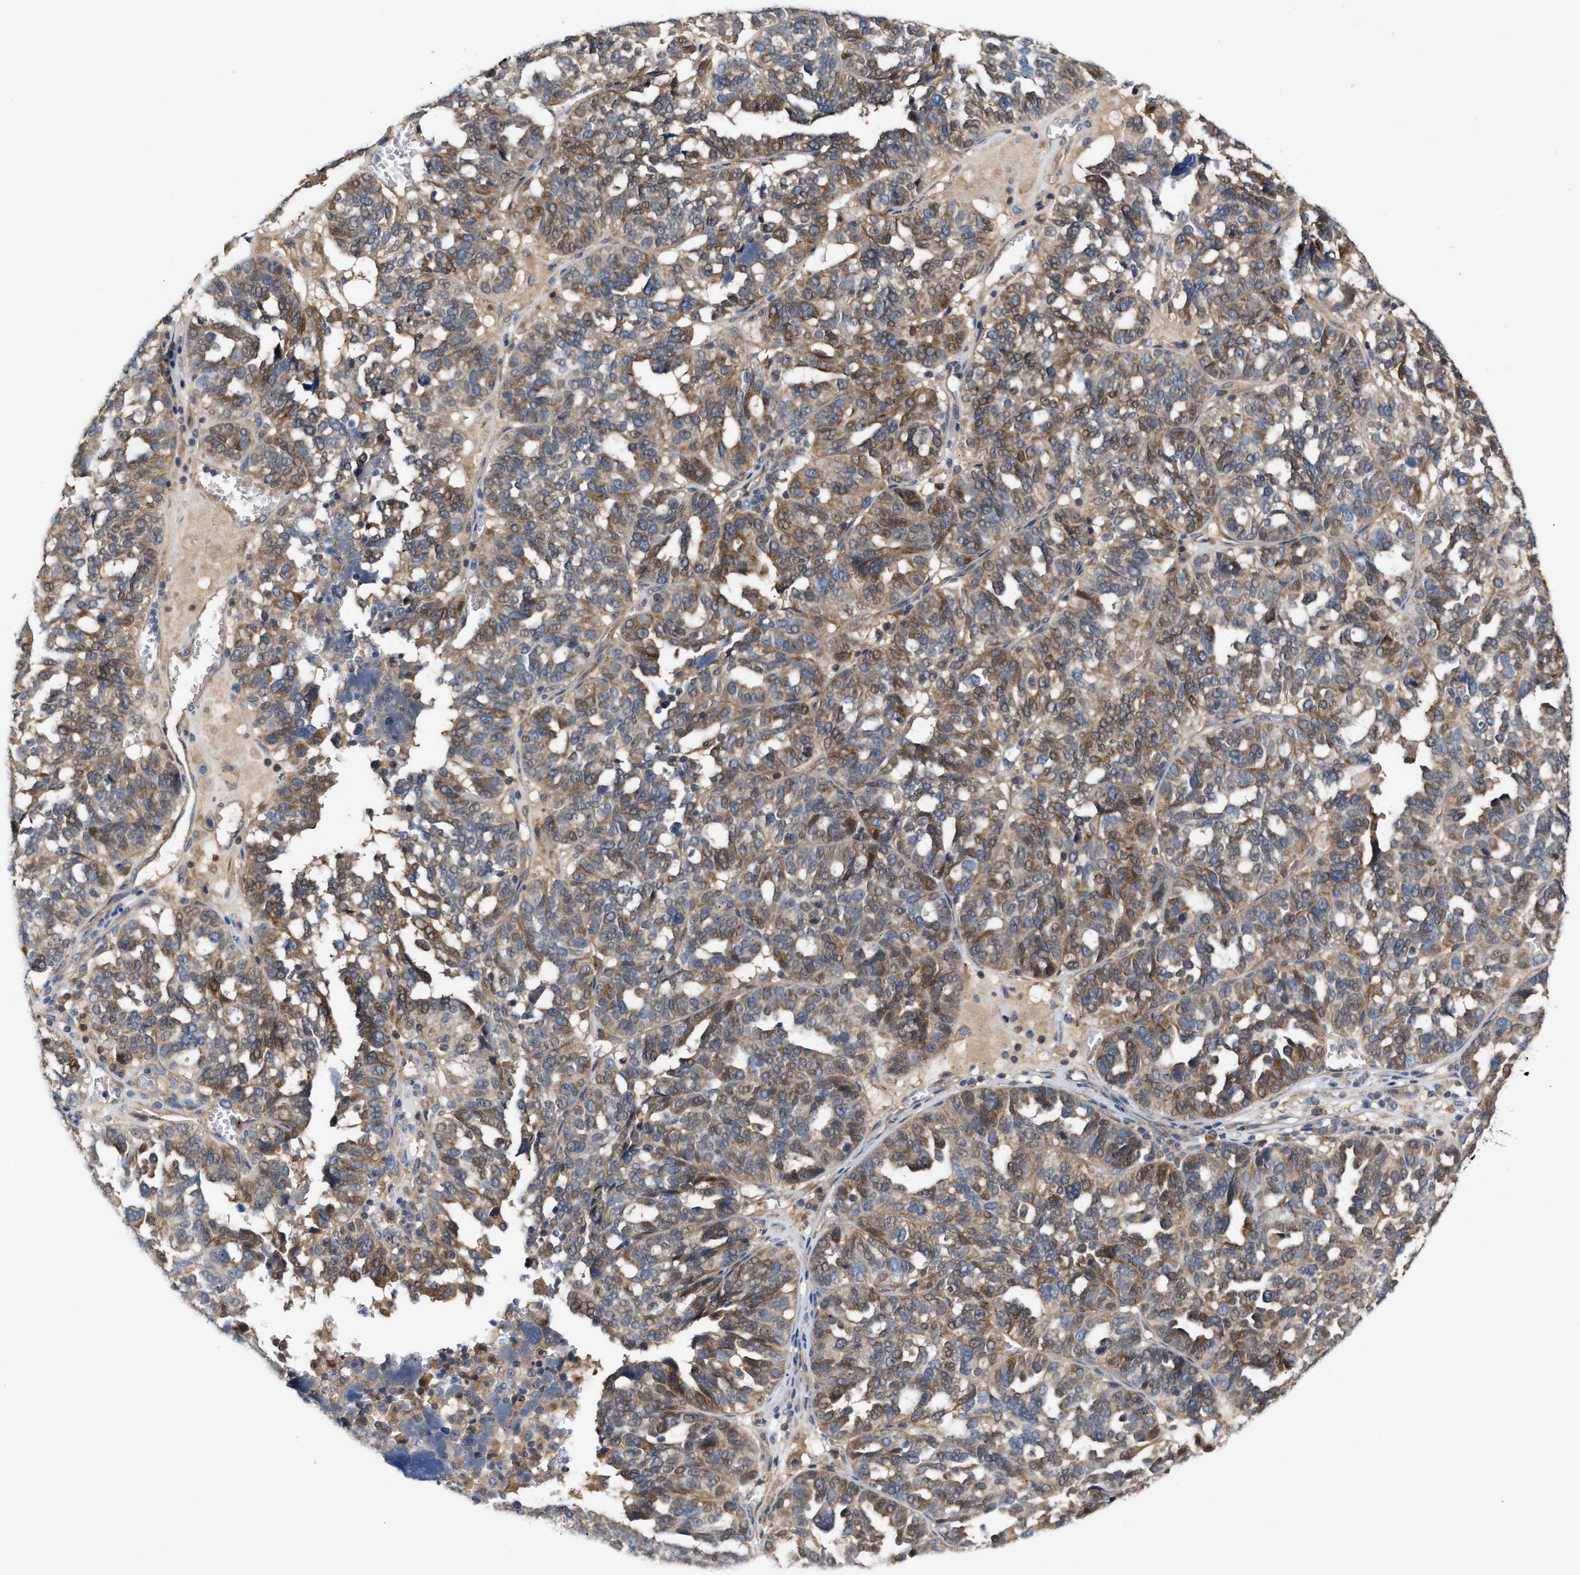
{"staining": {"intensity": "moderate", "quantity": ">75%", "location": "cytoplasmic/membranous"}, "tissue": "ovarian cancer", "cell_type": "Tumor cells", "image_type": "cancer", "snomed": [{"axis": "morphology", "description": "Cystadenocarcinoma, serous, NOS"}, {"axis": "topography", "description": "Ovary"}], "caption": "Protein analysis of ovarian serous cystadenocarcinoma tissue demonstrates moderate cytoplasmic/membranous positivity in approximately >75% of tumor cells.", "gene": "BBLN", "patient": {"sex": "female", "age": 59}}